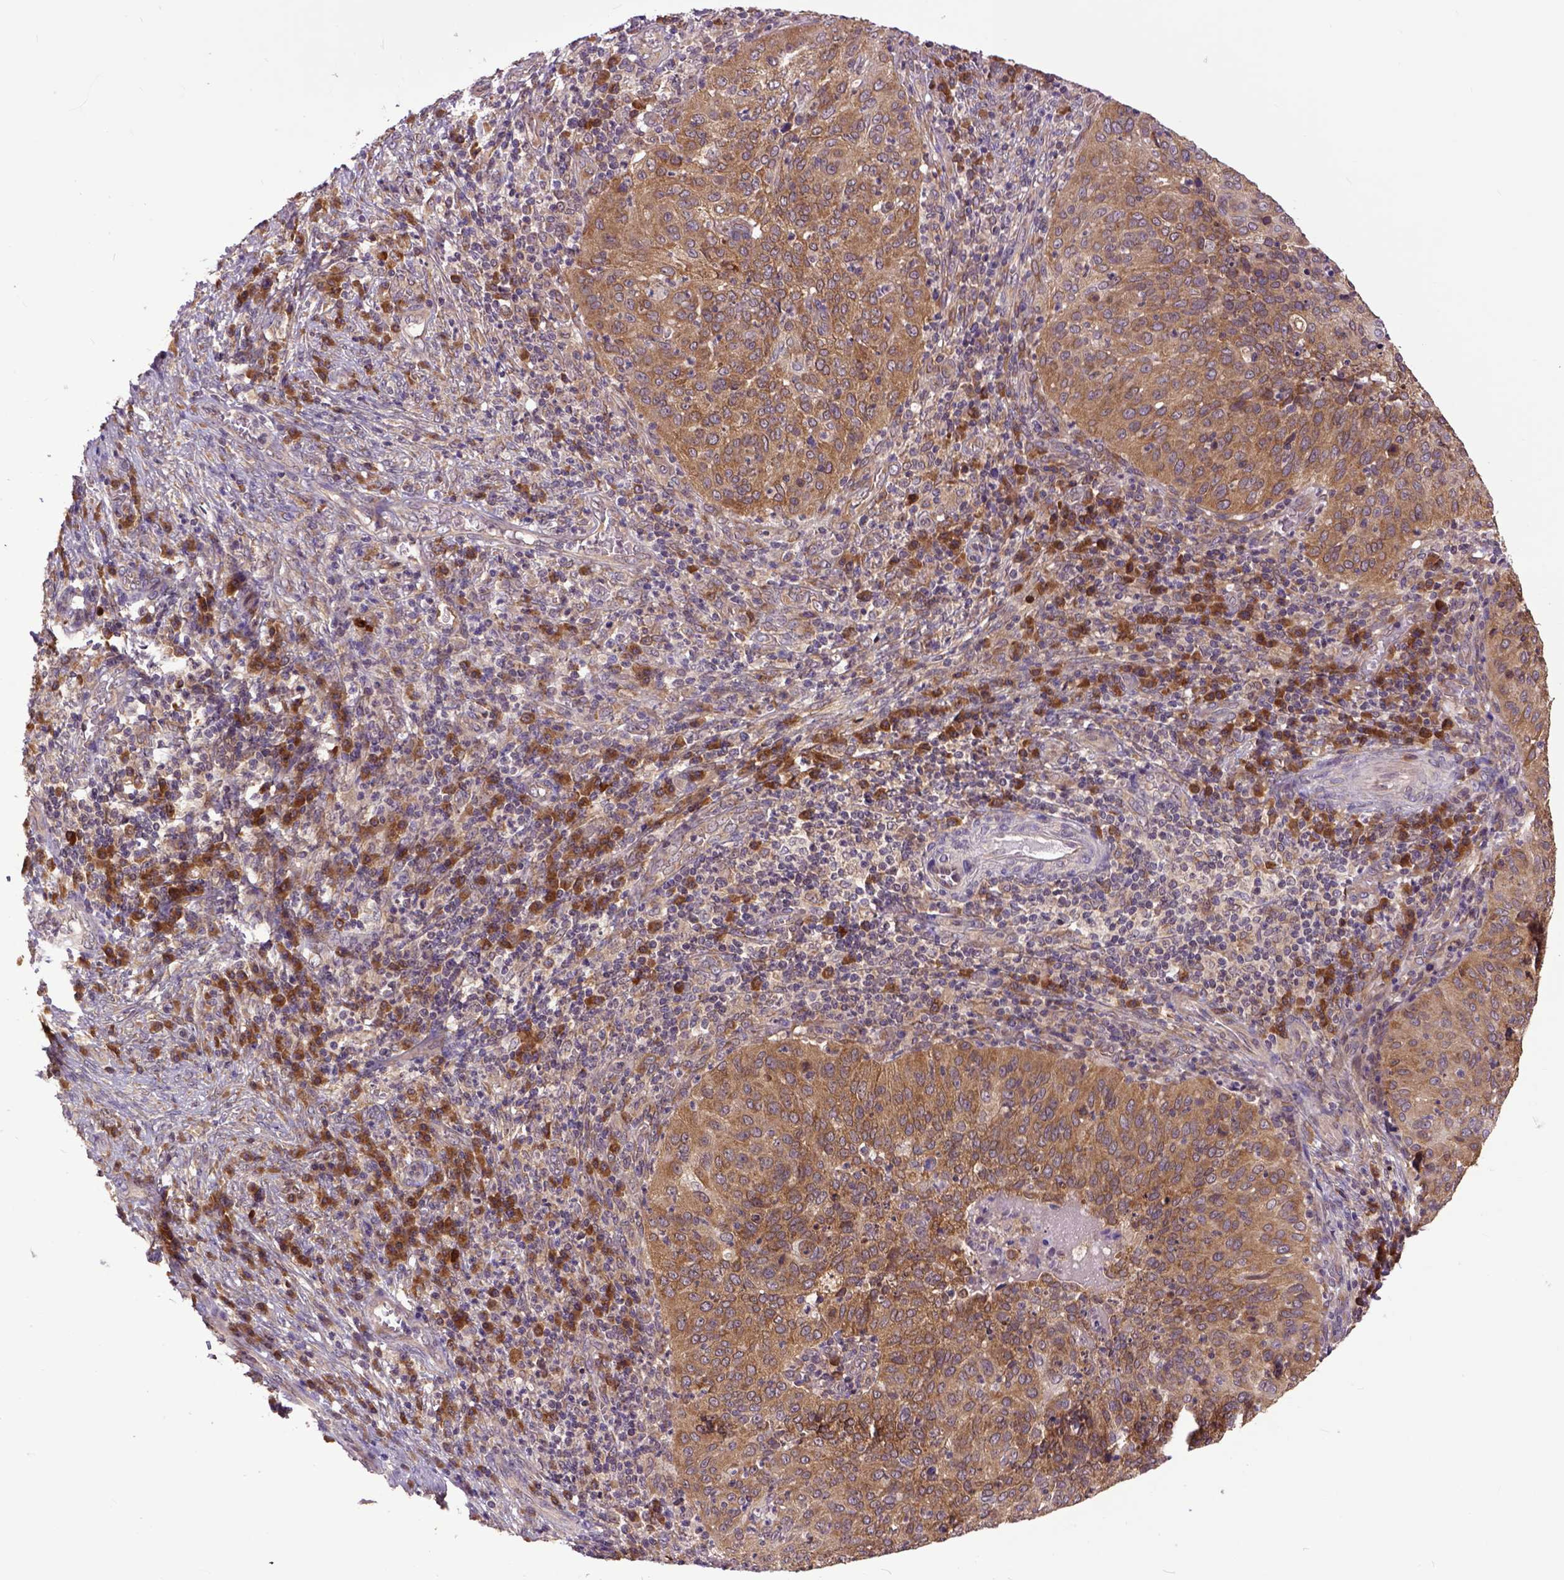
{"staining": {"intensity": "moderate", "quantity": ">75%", "location": "cytoplasmic/membranous"}, "tissue": "cervical cancer", "cell_type": "Tumor cells", "image_type": "cancer", "snomed": [{"axis": "morphology", "description": "Squamous cell carcinoma, NOS"}, {"axis": "topography", "description": "Cervix"}], "caption": "Protein expression analysis of squamous cell carcinoma (cervical) displays moderate cytoplasmic/membranous staining in about >75% of tumor cells.", "gene": "ARL1", "patient": {"sex": "female", "age": 39}}